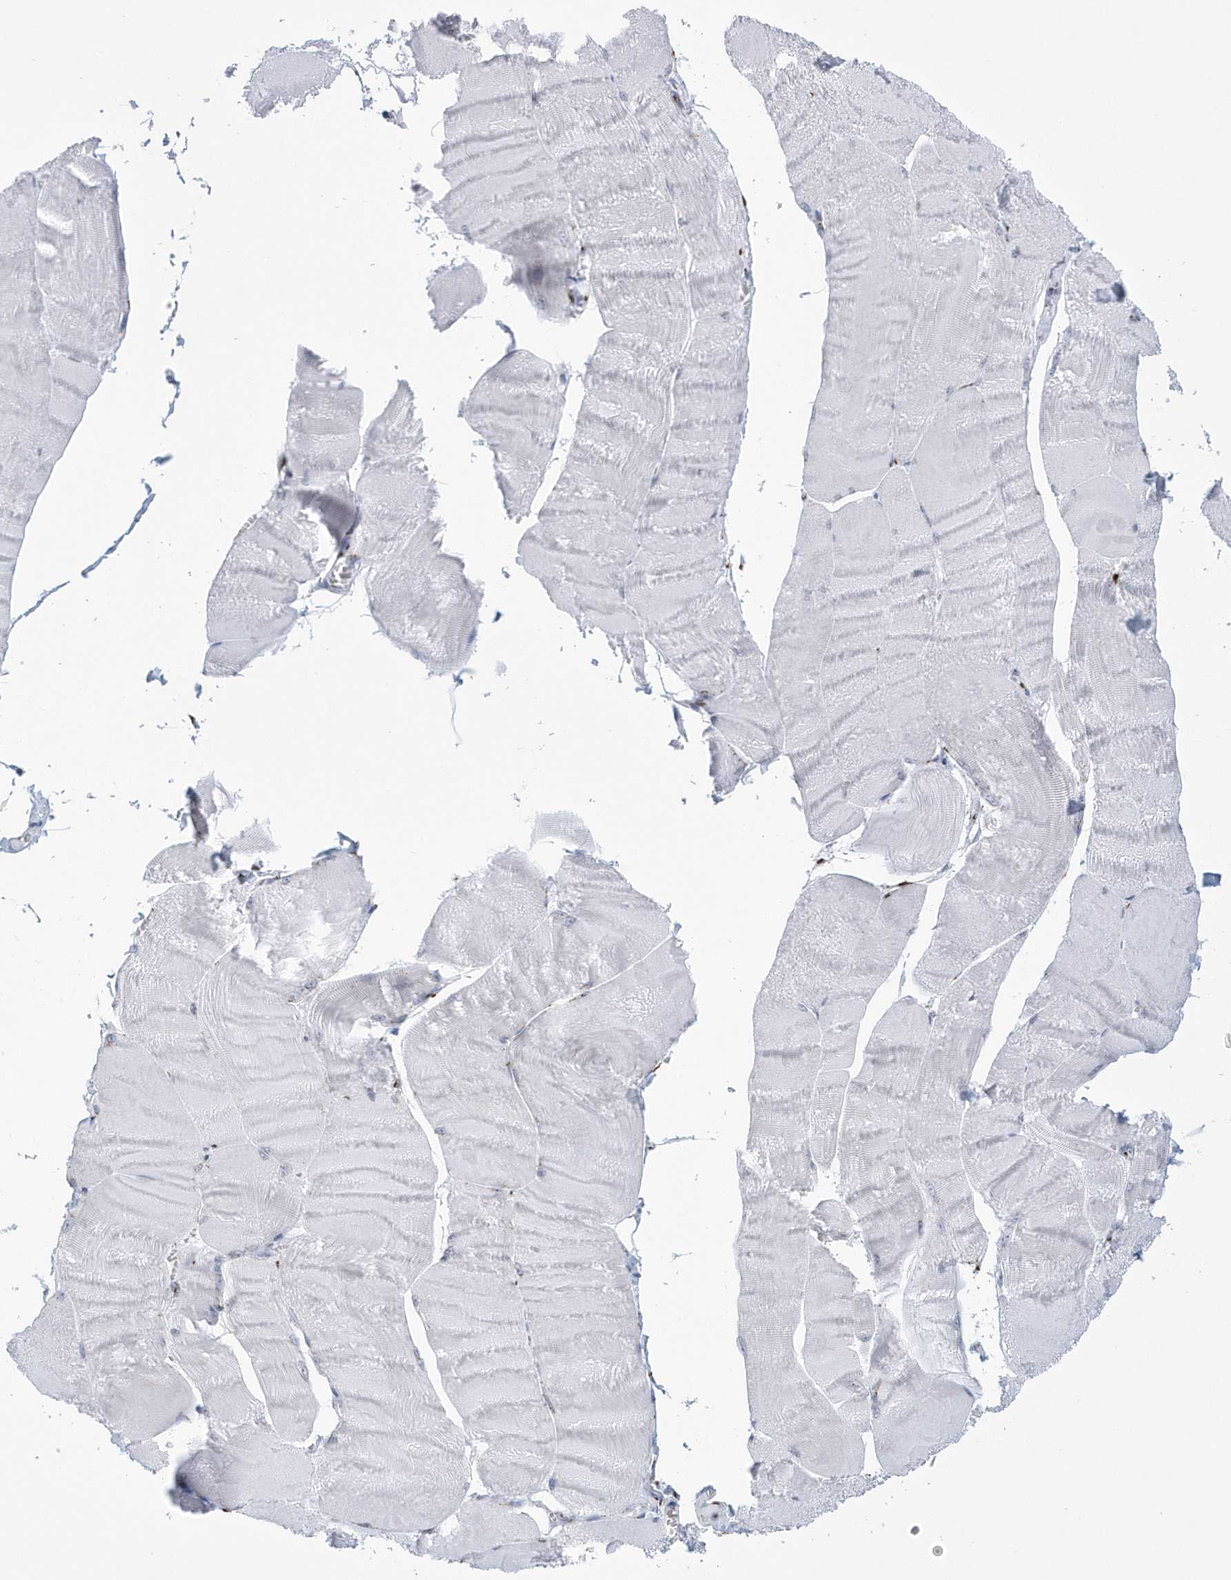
{"staining": {"intensity": "negative", "quantity": "none", "location": "none"}, "tissue": "skeletal muscle", "cell_type": "Myocytes", "image_type": "normal", "snomed": [{"axis": "morphology", "description": "Normal tissue, NOS"}, {"axis": "morphology", "description": "Basal cell carcinoma"}, {"axis": "topography", "description": "Skeletal muscle"}], "caption": "Immunohistochemistry (IHC) photomicrograph of benign skeletal muscle stained for a protein (brown), which reveals no expression in myocytes. The staining was performed using DAB (3,3'-diaminobenzidine) to visualize the protein expression in brown, while the nuclei were stained in blue with hematoxylin (Magnification: 20x).", "gene": "SLX9", "patient": {"sex": "female", "age": 64}}